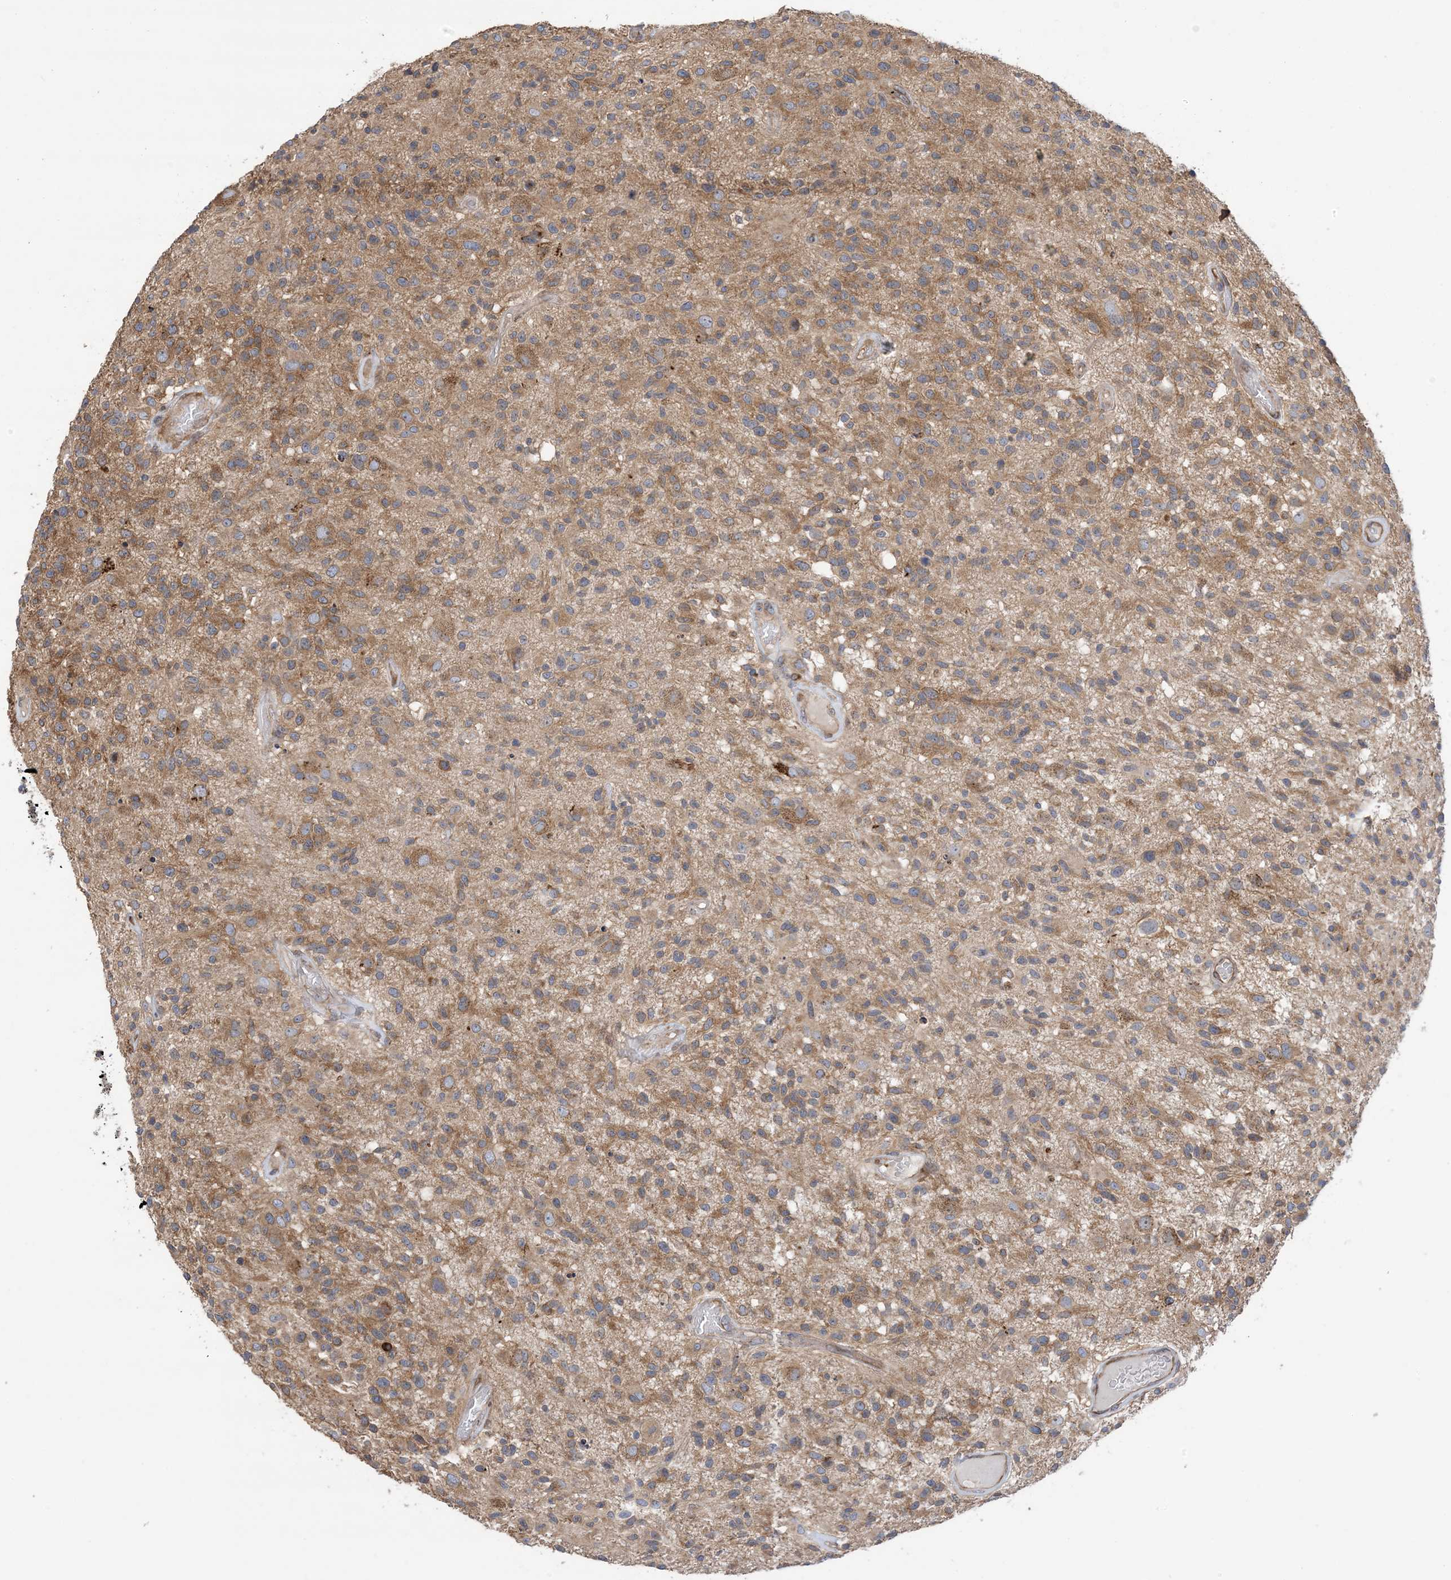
{"staining": {"intensity": "moderate", "quantity": "<25%", "location": "cytoplasmic/membranous"}, "tissue": "glioma", "cell_type": "Tumor cells", "image_type": "cancer", "snomed": [{"axis": "morphology", "description": "Glioma, malignant, High grade"}, {"axis": "morphology", "description": "Glioblastoma, NOS"}, {"axis": "topography", "description": "Brain"}], "caption": "Malignant glioma (high-grade) tissue exhibits moderate cytoplasmic/membranous positivity in approximately <25% of tumor cells, visualized by immunohistochemistry.", "gene": "CLEC16A", "patient": {"sex": "male", "age": 60}}